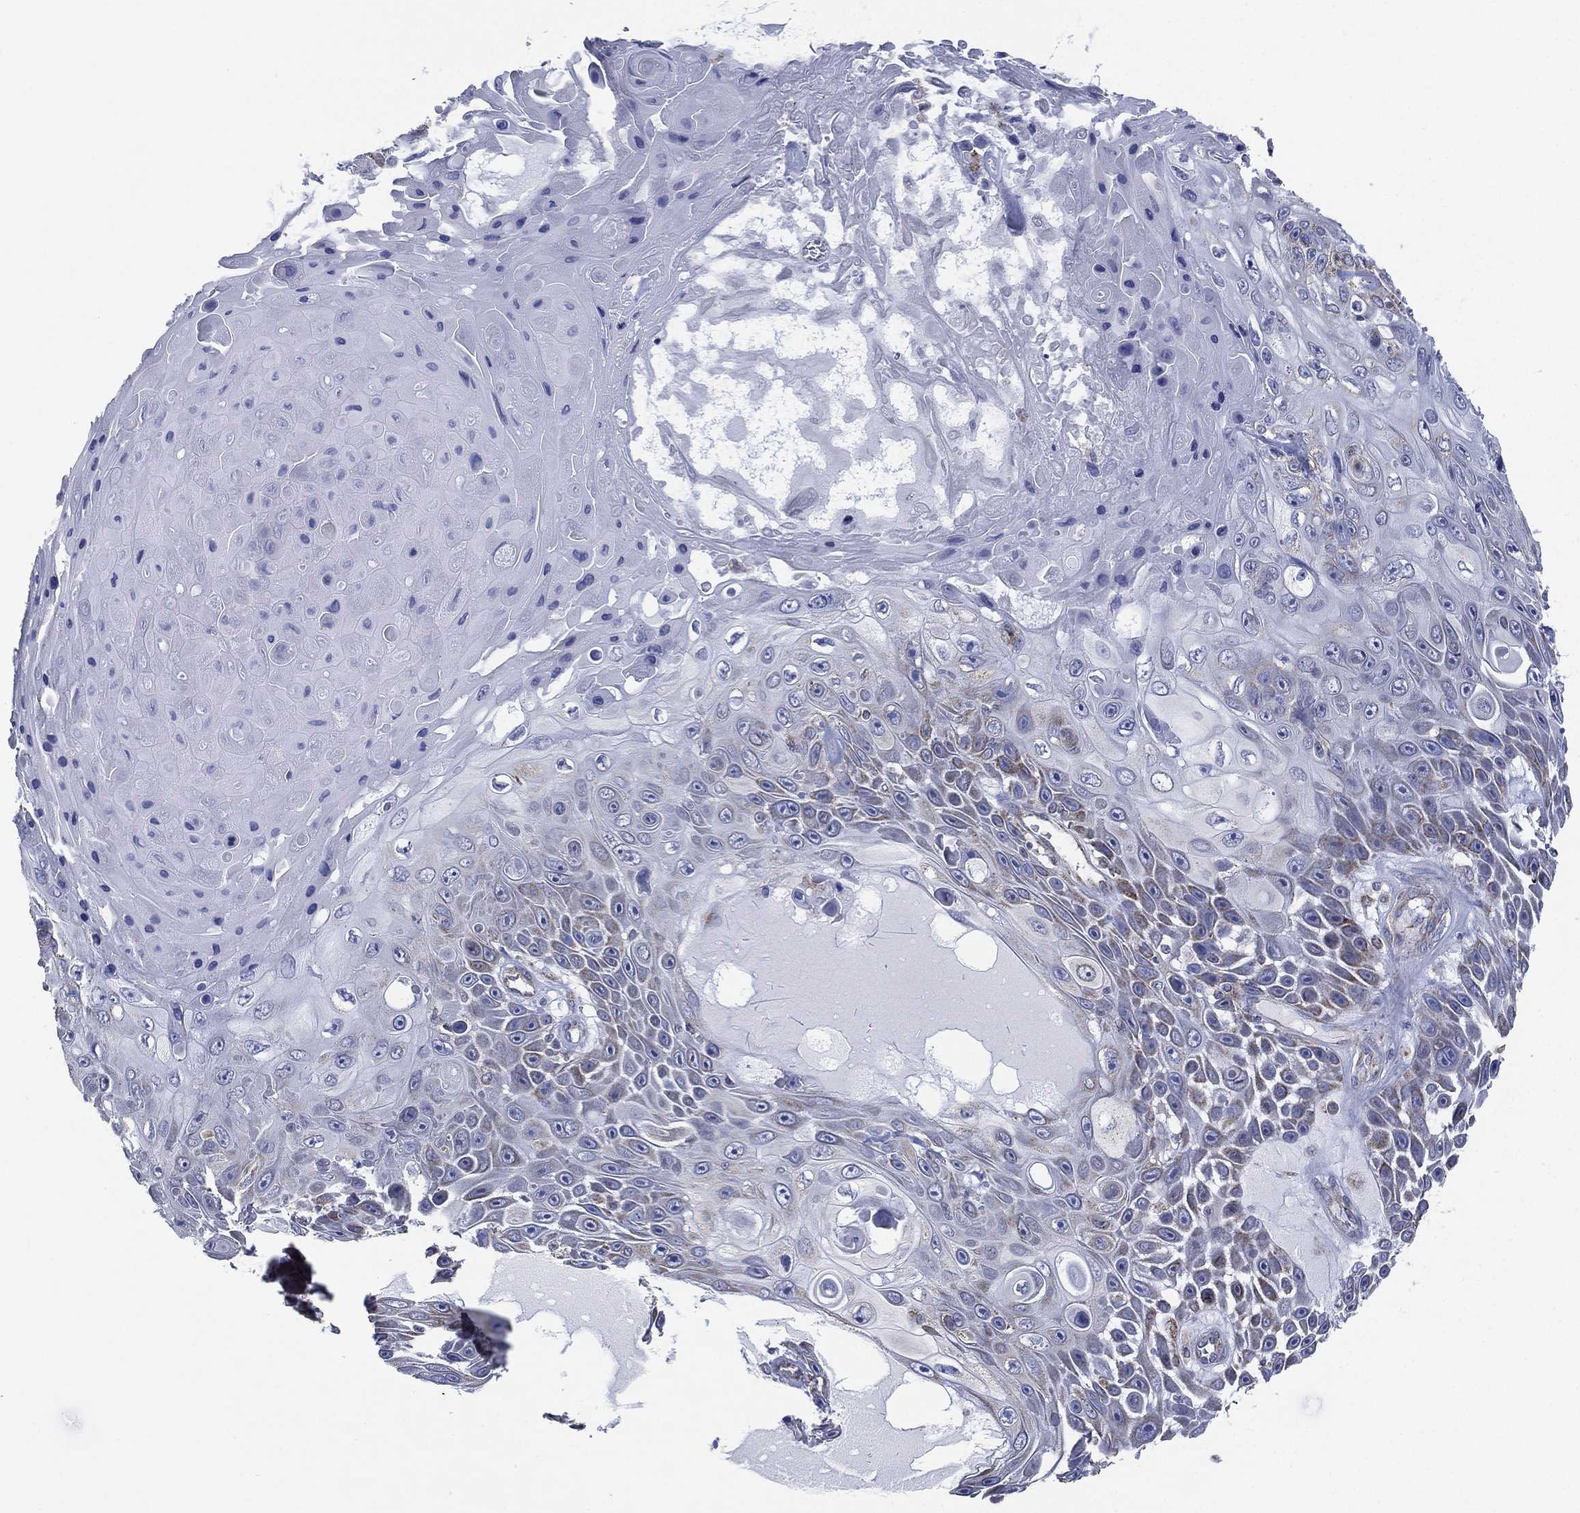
{"staining": {"intensity": "weak", "quantity": "<25%", "location": "cytoplasmic/membranous"}, "tissue": "skin cancer", "cell_type": "Tumor cells", "image_type": "cancer", "snomed": [{"axis": "morphology", "description": "Squamous cell carcinoma, NOS"}, {"axis": "topography", "description": "Skin"}], "caption": "Immunohistochemical staining of skin cancer reveals no significant staining in tumor cells.", "gene": "INA", "patient": {"sex": "male", "age": 82}}